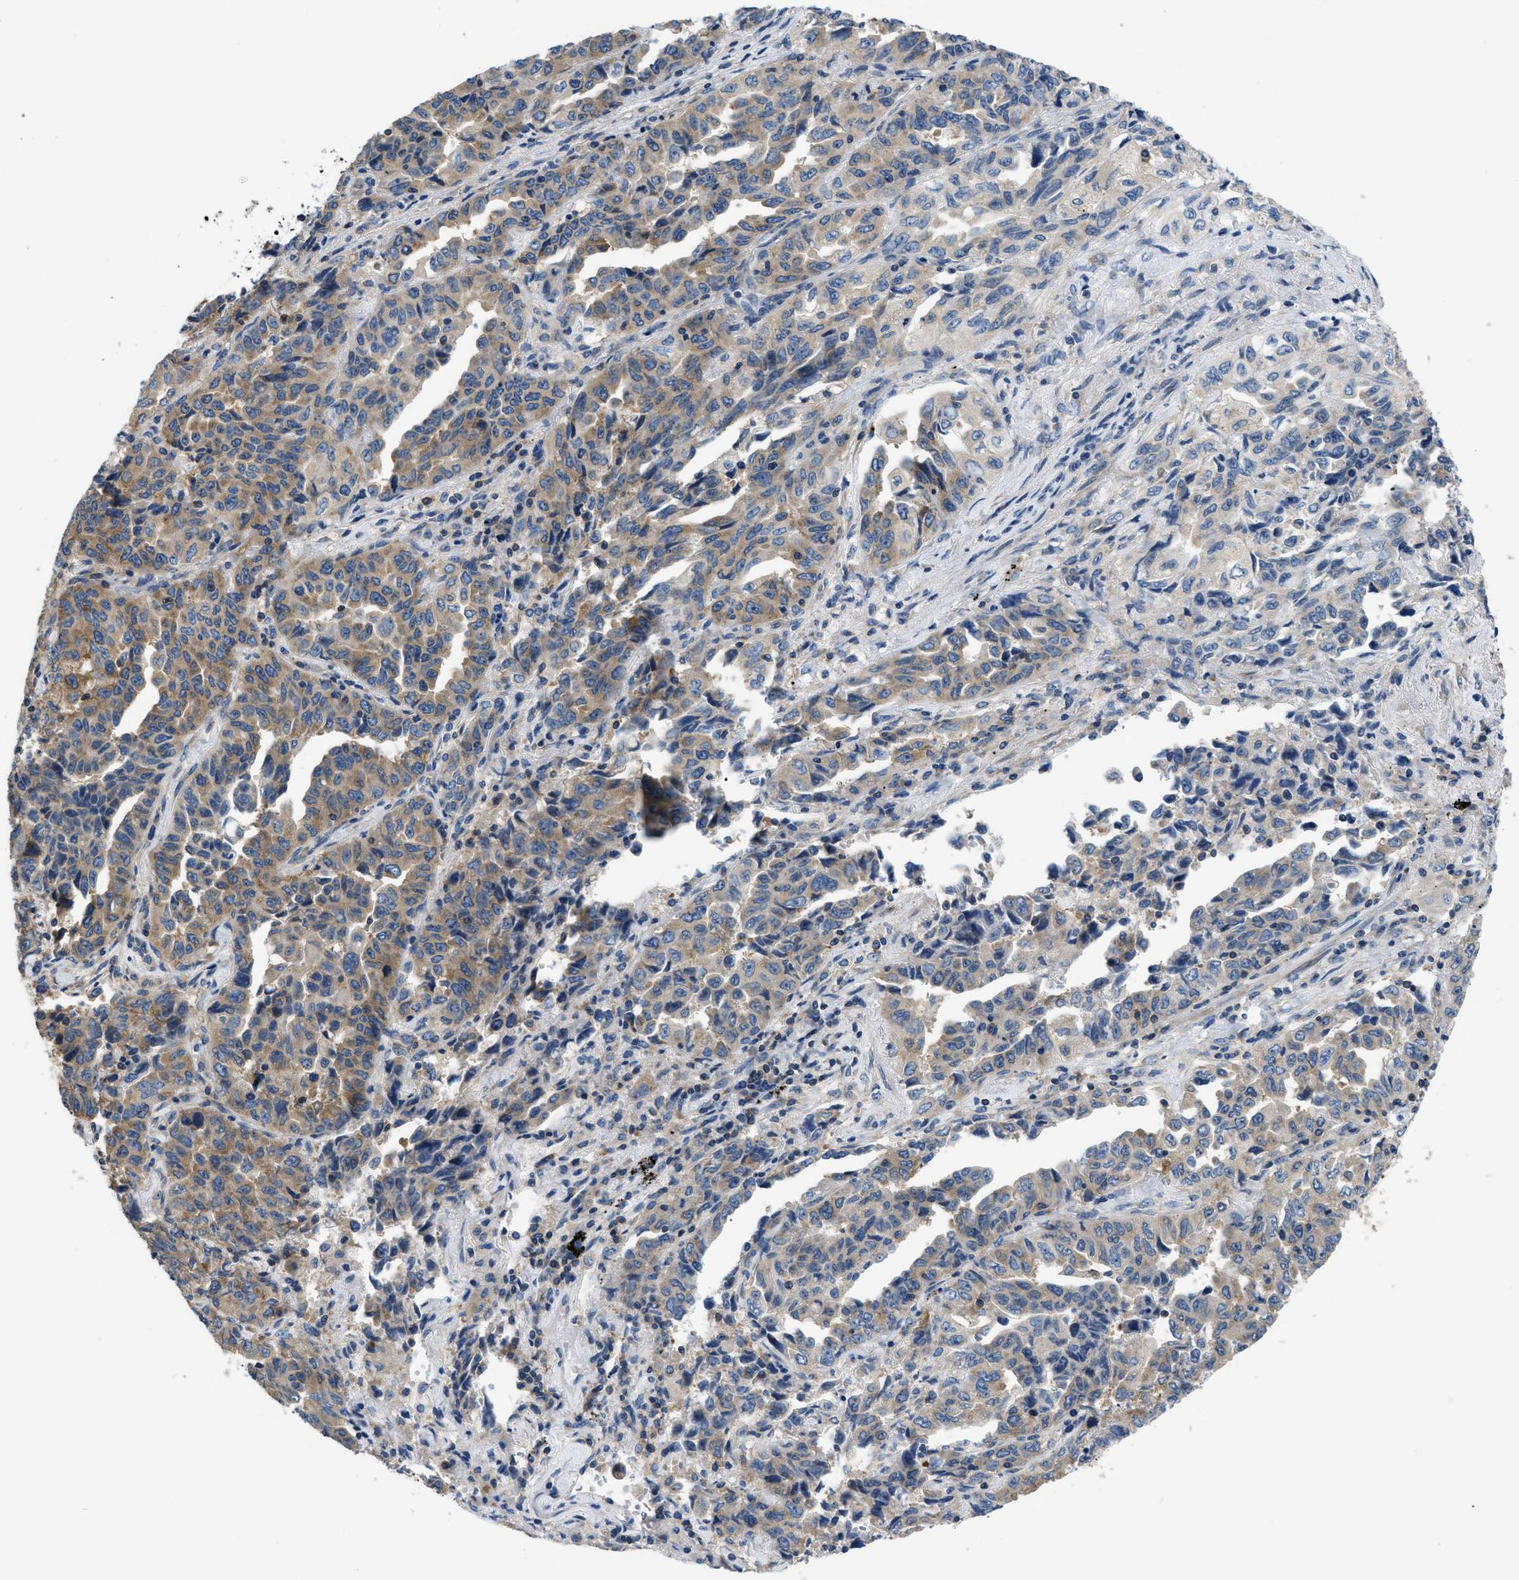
{"staining": {"intensity": "moderate", "quantity": "25%-75%", "location": "cytoplasmic/membranous"}, "tissue": "lung cancer", "cell_type": "Tumor cells", "image_type": "cancer", "snomed": [{"axis": "morphology", "description": "Adenocarcinoma, NOS"}, {"axis": "topography", "description": "Lung"}], "caption": "This micrograph displays immunohistochemistry staining of lung cancer (adenocarcinoma), with medium moderate cytoplasmic/membranous staining in about 25%-75% of tumor cells.", "gene": "ABCF1", "patient": {"sex": "female", "age": 51}}